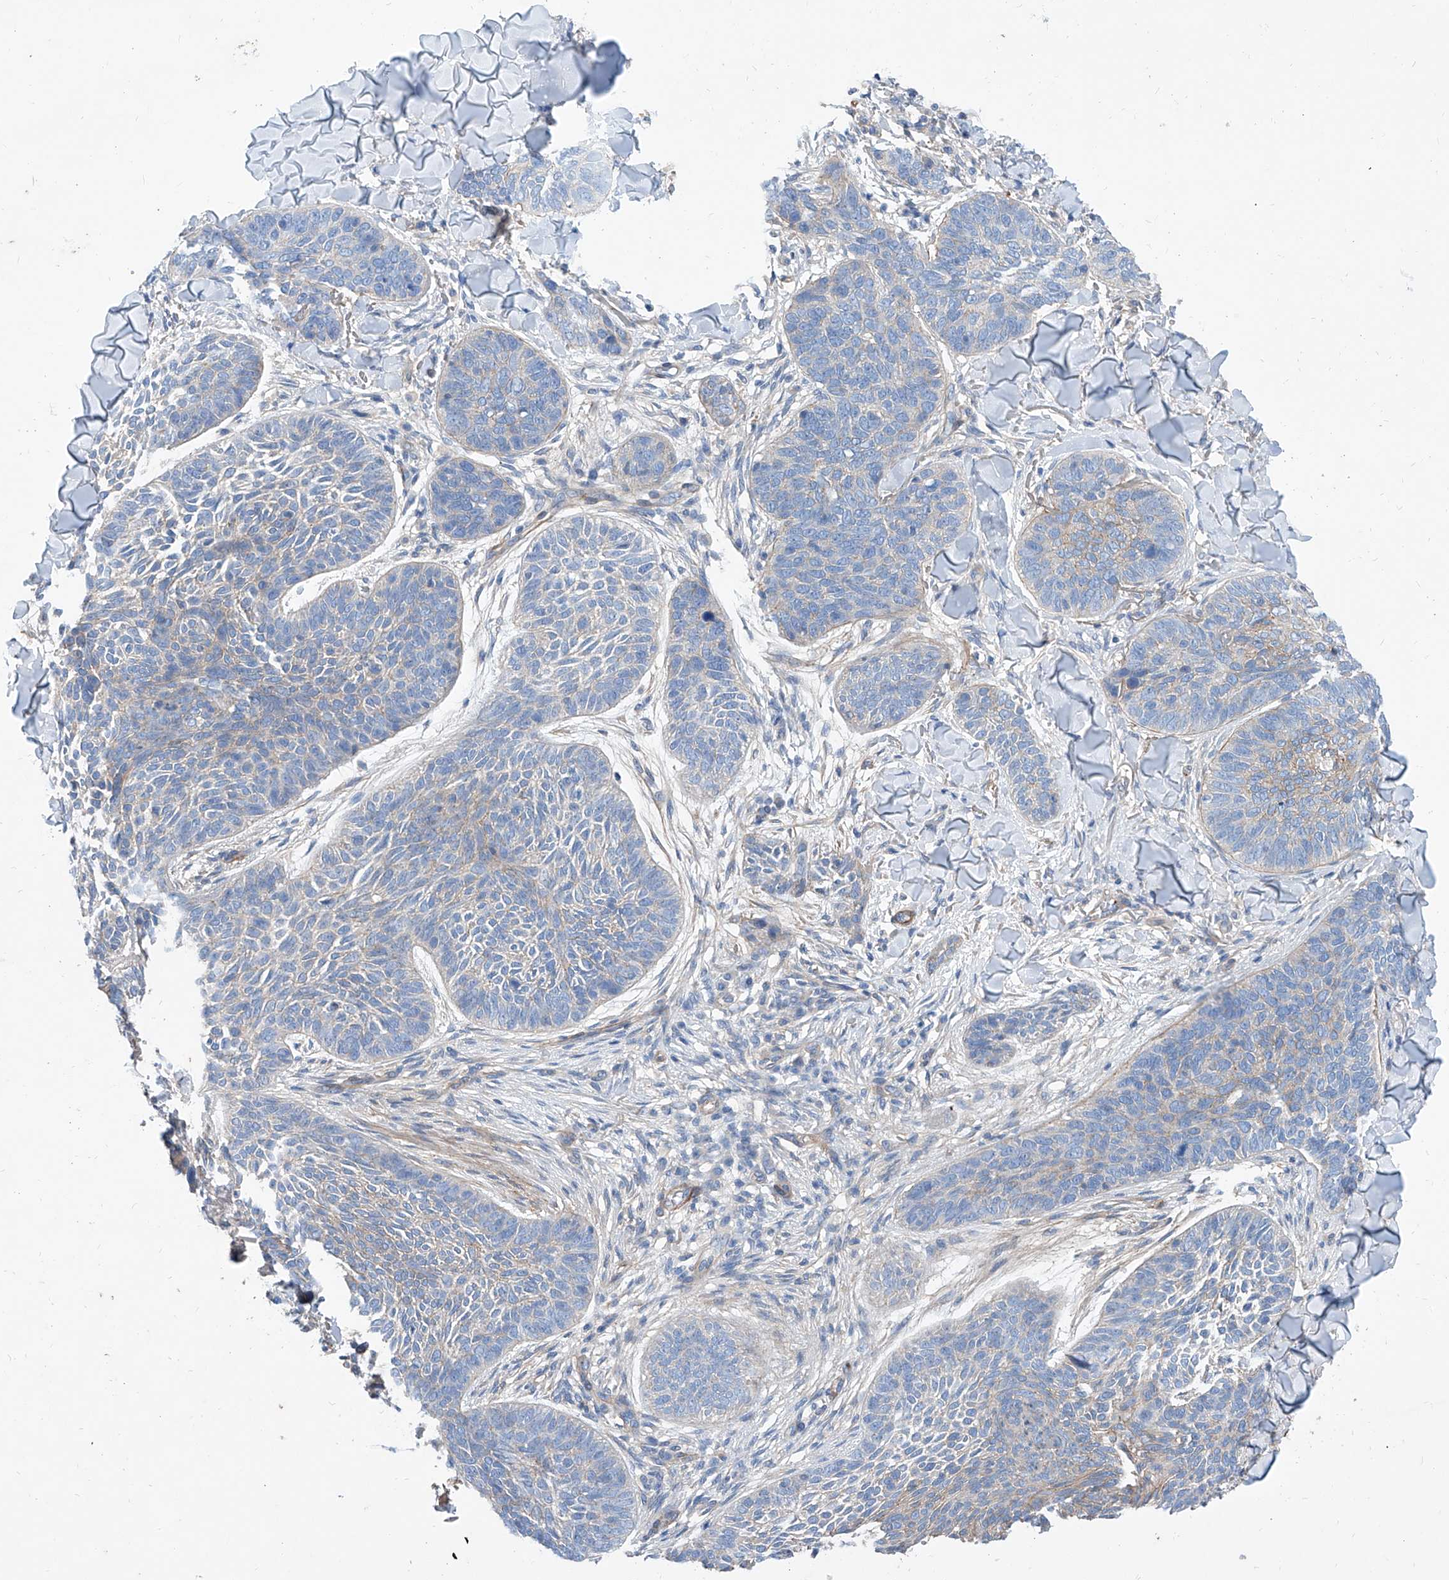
{"staining": {"intensity": "weak", "quantity": "<25%", "location": "cytoplasmic/membranous"}, "tissue": "skin cancer", "cell_type": "Tumor cells", "image_type": "cancer", "snomed": [{"axis": "morphology", "description": "Basal cell carcinoma"}, {"axis": "topography", "description": "Skin"}], "caption": "Tumor cells are negative for brown protein staining in skin basal cell carcinoma.", "gene": "TAS2R60", "patient": {"sex": "male", "age": 85}}